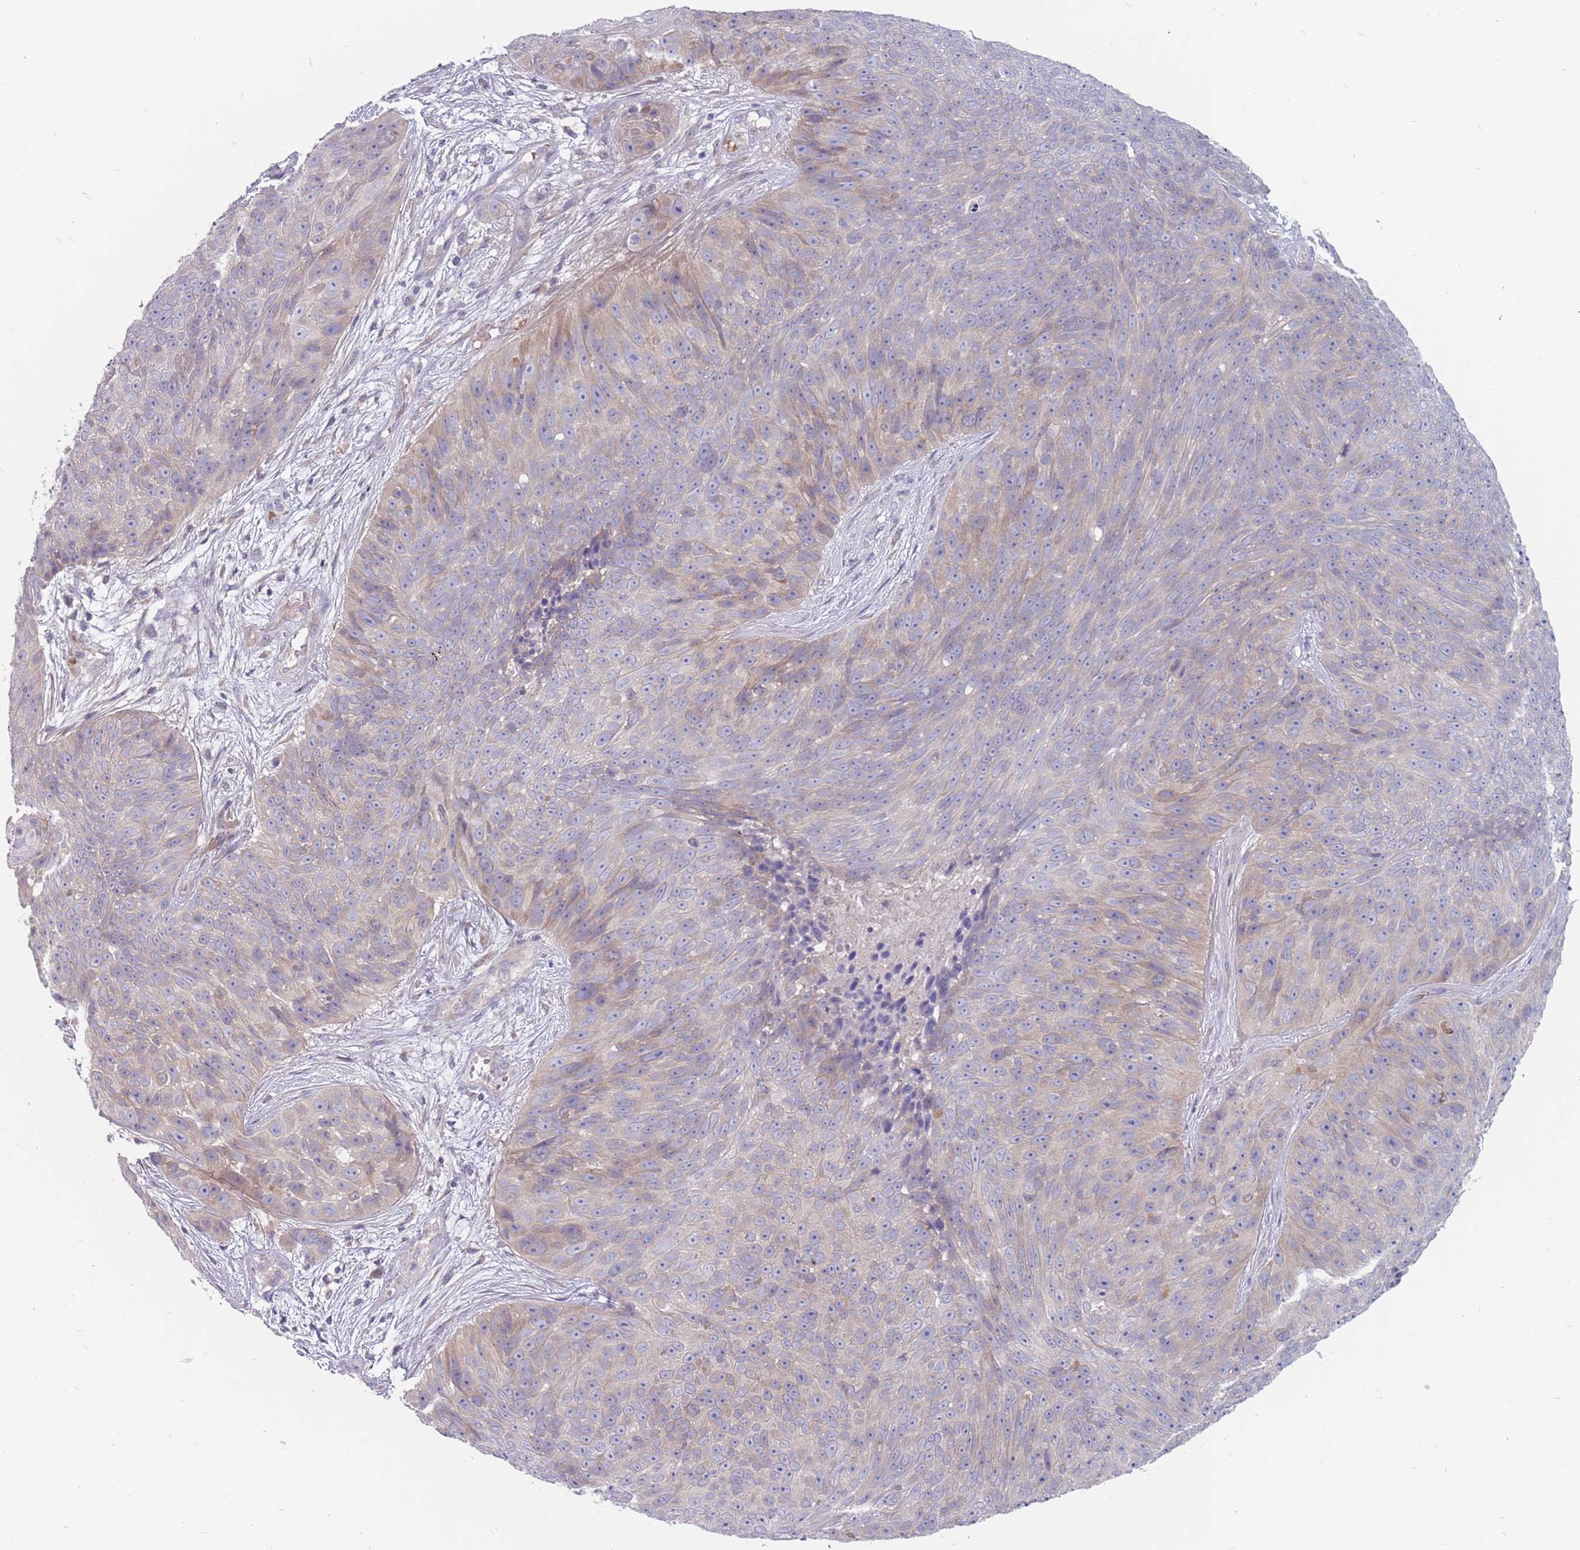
{"staining": {"intensity": "weak", "quantity": "<25%", "location": "cytoplasmic/membranous"}, "tissue": "skin cancer", "cell_type": "Tumor cells", "image_type": "cancer", "snomed": [{"axis": "morphology", "description": "Squamous cell carcinoma, NOS"}, {"axis": "topography", "description": "Skin"}], "caption": "An image of skin cancer (squamous cell carcinoma) stained for a protein displays no brown staining in tumor cells.", "gene": "CMTR2", "patient": {"sex": "female", "age": 87}}